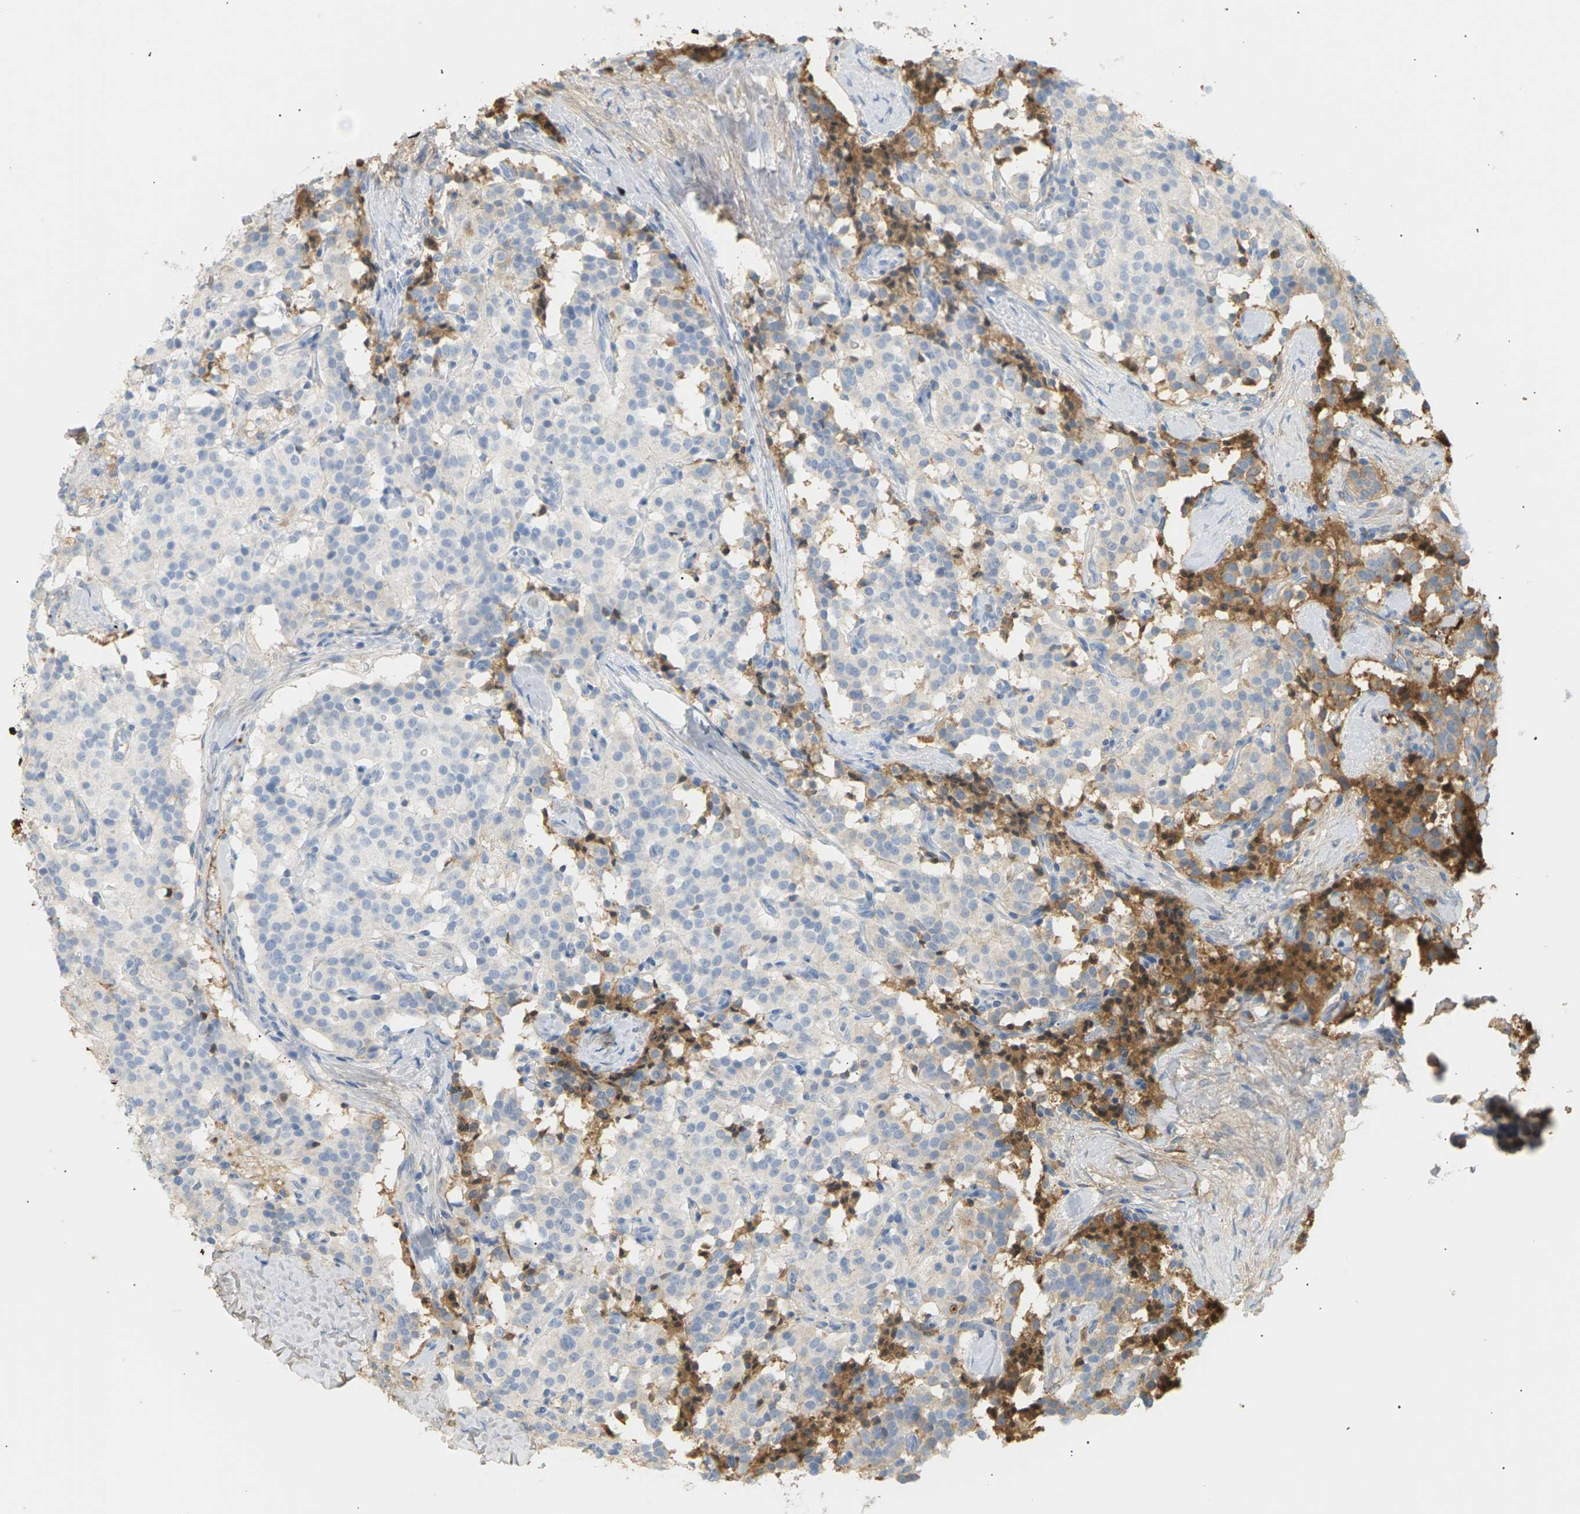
{"staining": {"intensity": "weak", "quantity": "<25%", "location": "cytoplasmic/membranous"}, "tissue": "carcinoid", "cell_type": "Tumor cells", "image_type": "cancer", "snomed": [{"axis": "morphology", "description": "Carcinoid, malignant, NOS"}, {"axis": "topography", "description": "Lung"}], "caption": "Tumor cells show no significant protein expression in carcinoid.", "gene": "IGLC3", "patient": {"sex": "male", "age": 30}}